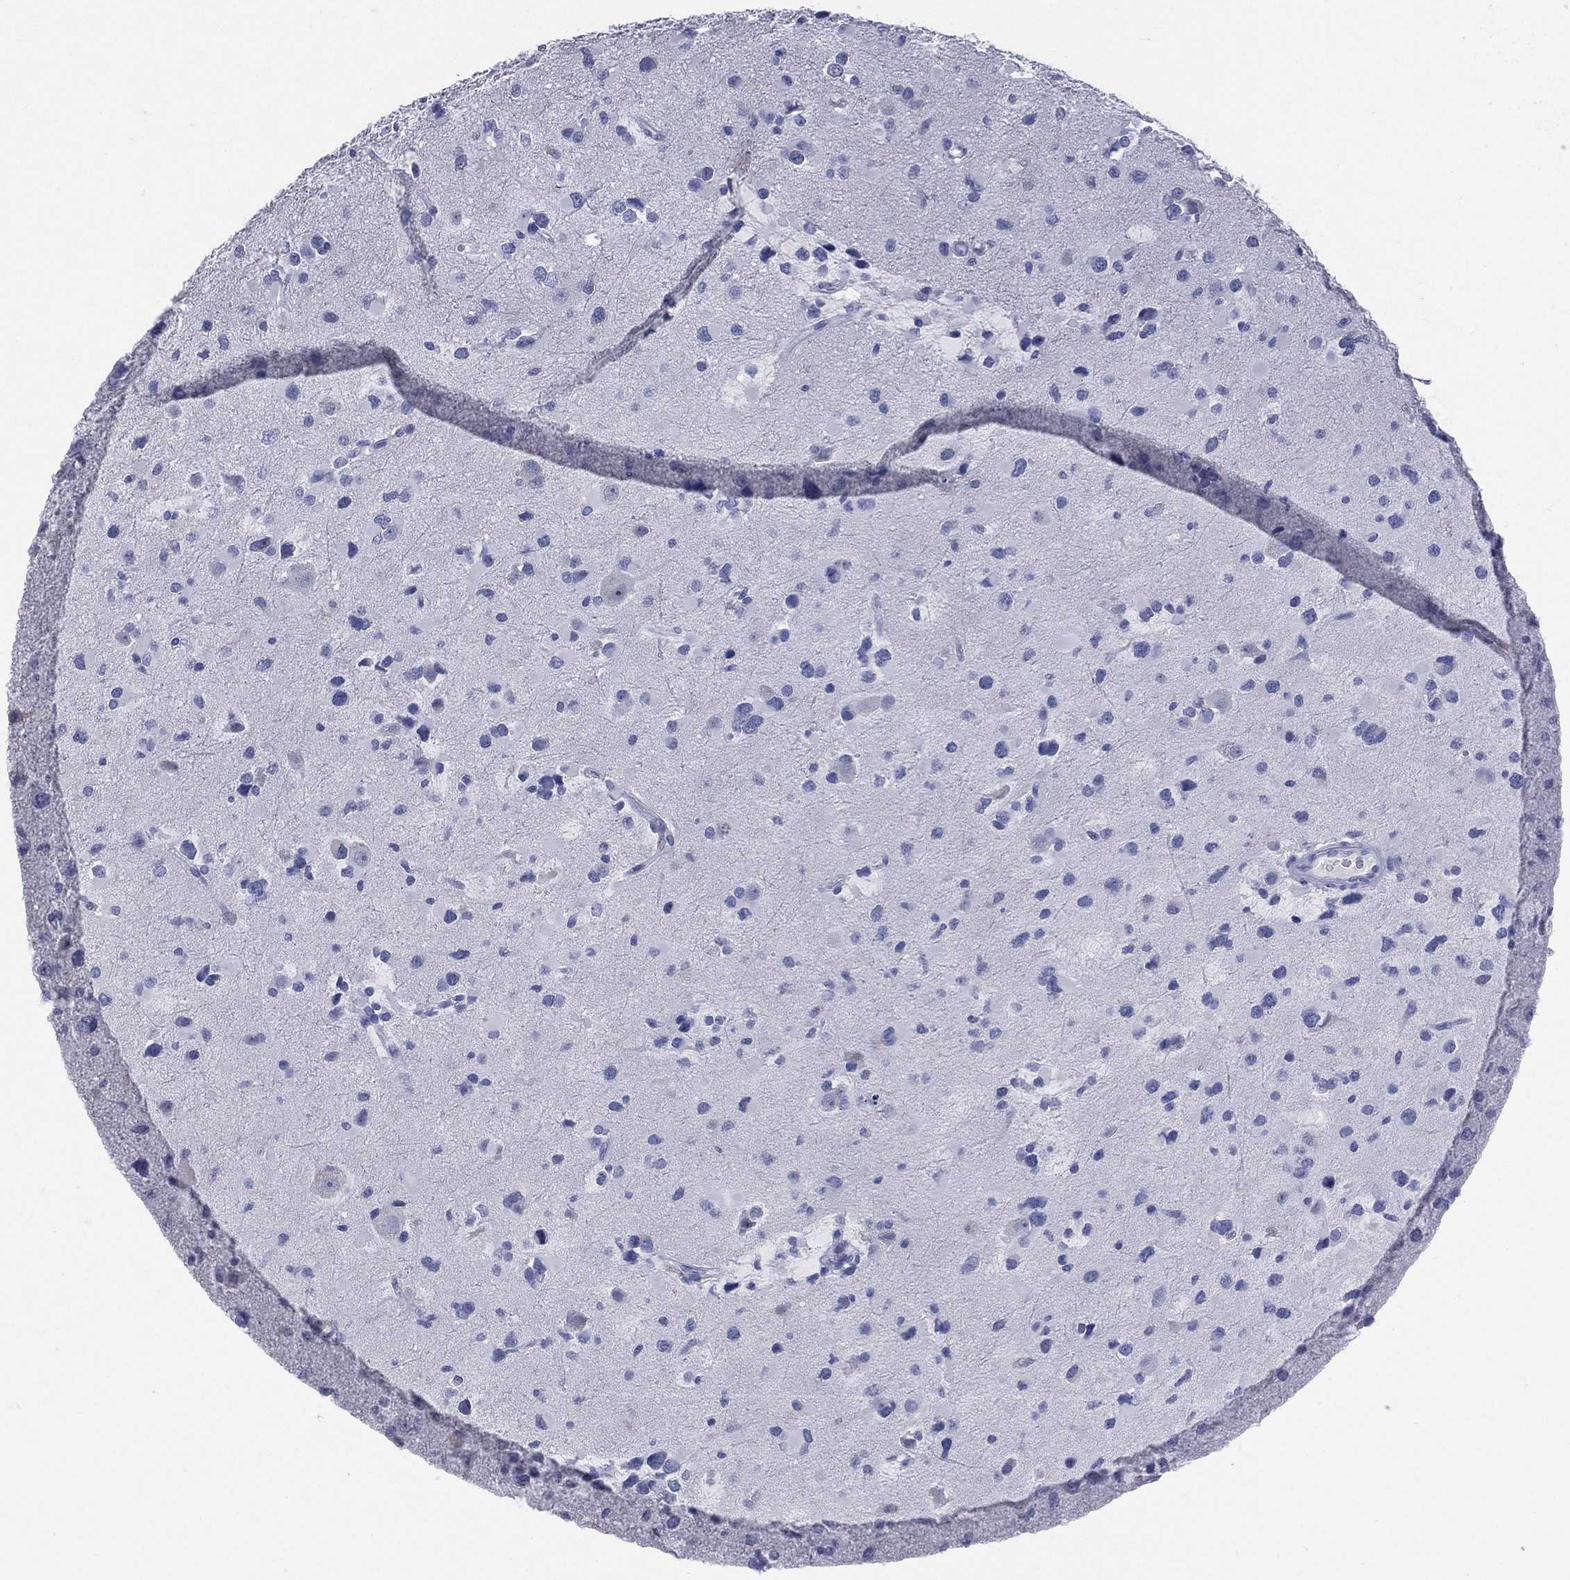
{"staining": {"intensity": "negative", "quantity": "none", "location": "none"}, "tissue": "glioma", "cell_type": "Tumor cells", "image_type": "cancer", "snomed": [{"axis": "morphology", "description": "Glioma, malignant, Low grade"}, {"axis": "topography", "description": "Brain"}], "caption": "Tumor cells show no significant protein positivity in malignant low-grade glioma.", "gene": "CYLC1", "patient": {"sex": "female", "age": 32}}